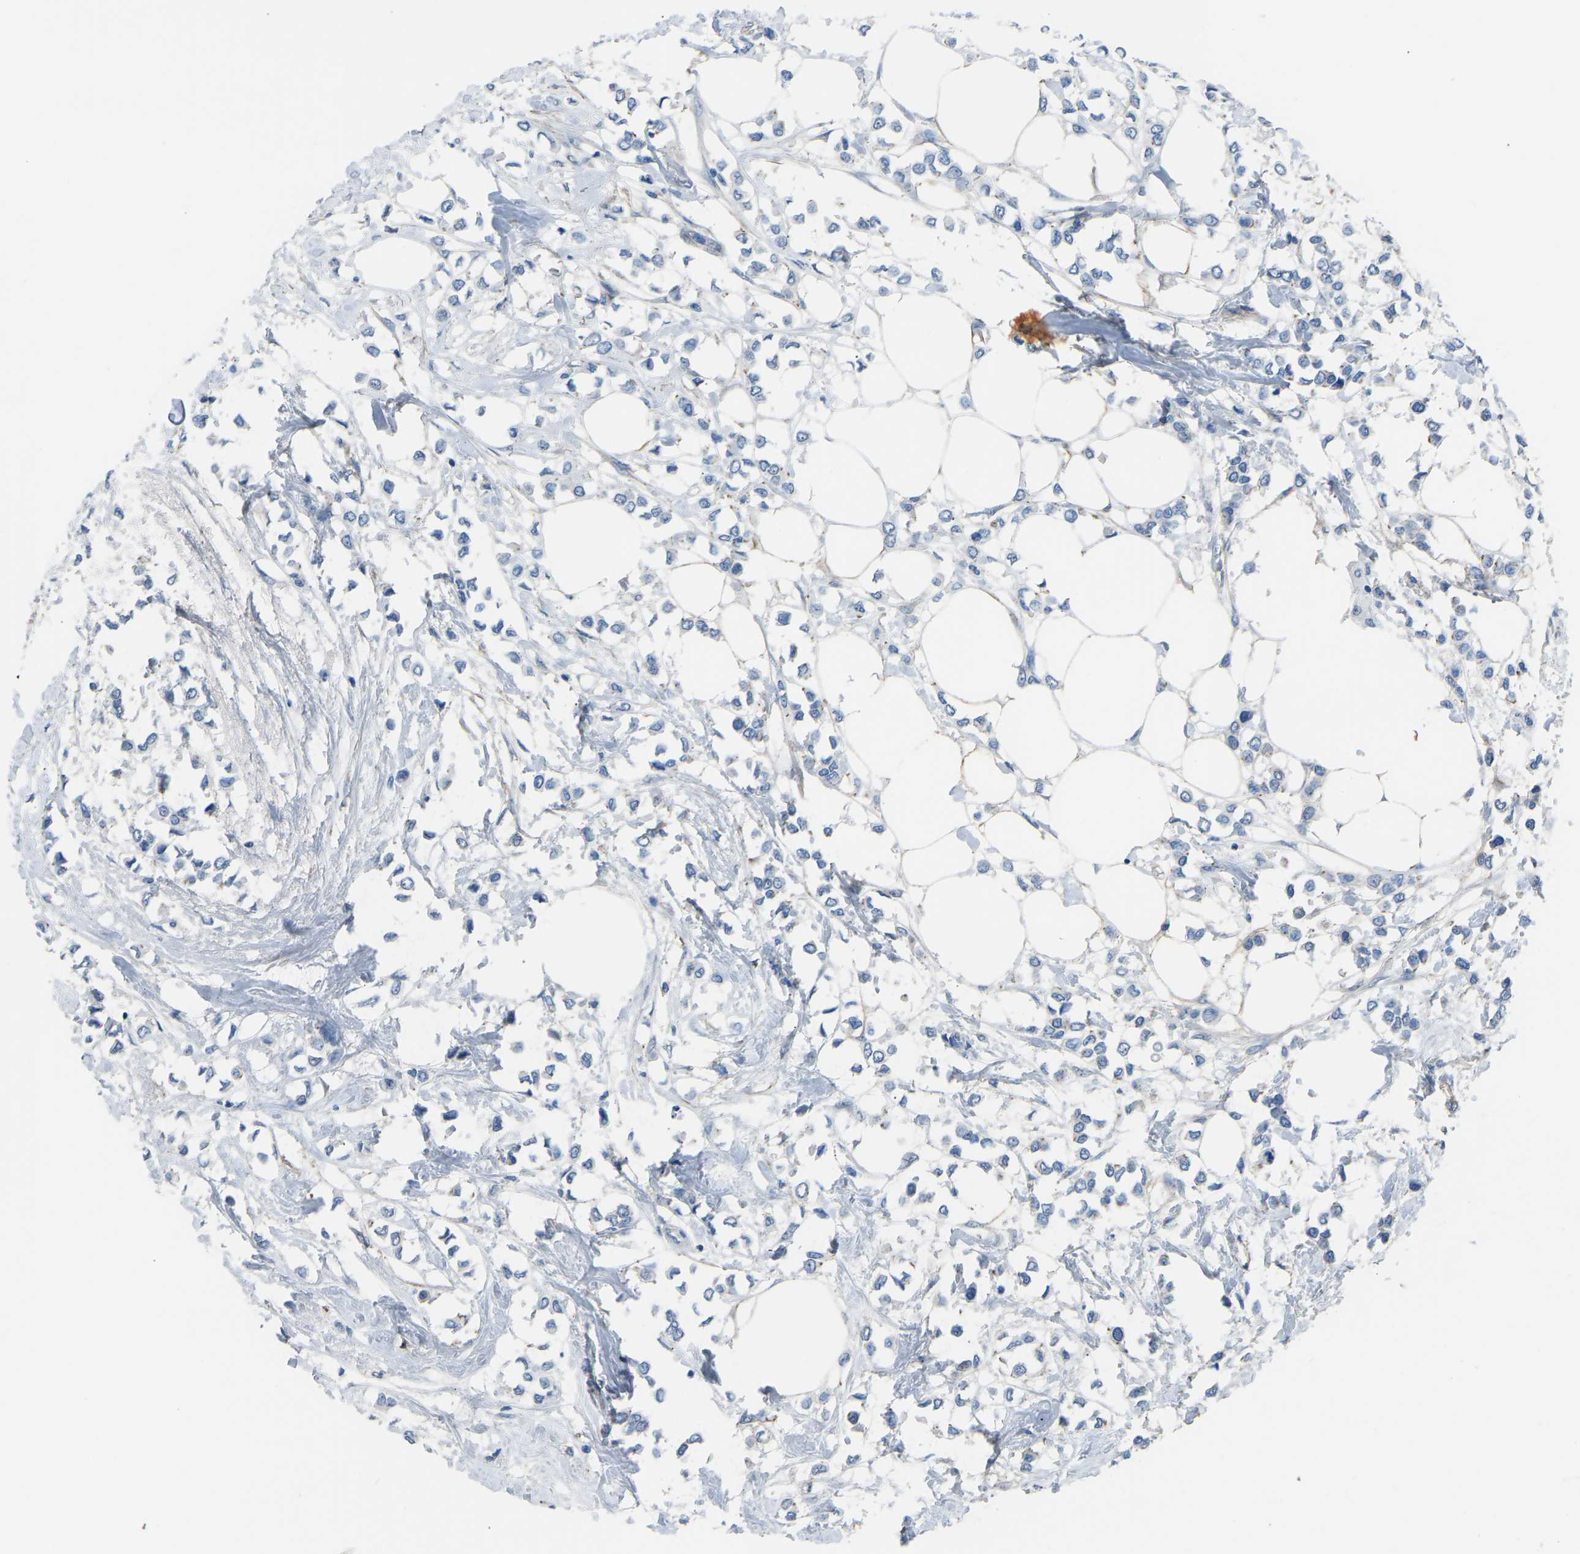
{"staining": {"intensity": "negative", "quantity": "none", "location": "none"}, "tissue": "breast cancer", "cell_type": "Tumor cells", "image_type": "cancer", "snomed": [{"axis": "morphology", "description": "Lobular carcinoma"}, {"axis": "topography", "description": "Breast"}], "caption": "Tumor cells are negative for brown protein staining in lobular carcinoma (breast). Nuclei are stained in blue.", "gene": "MYH10", "patient": {"sex": "female", "age": 51}}